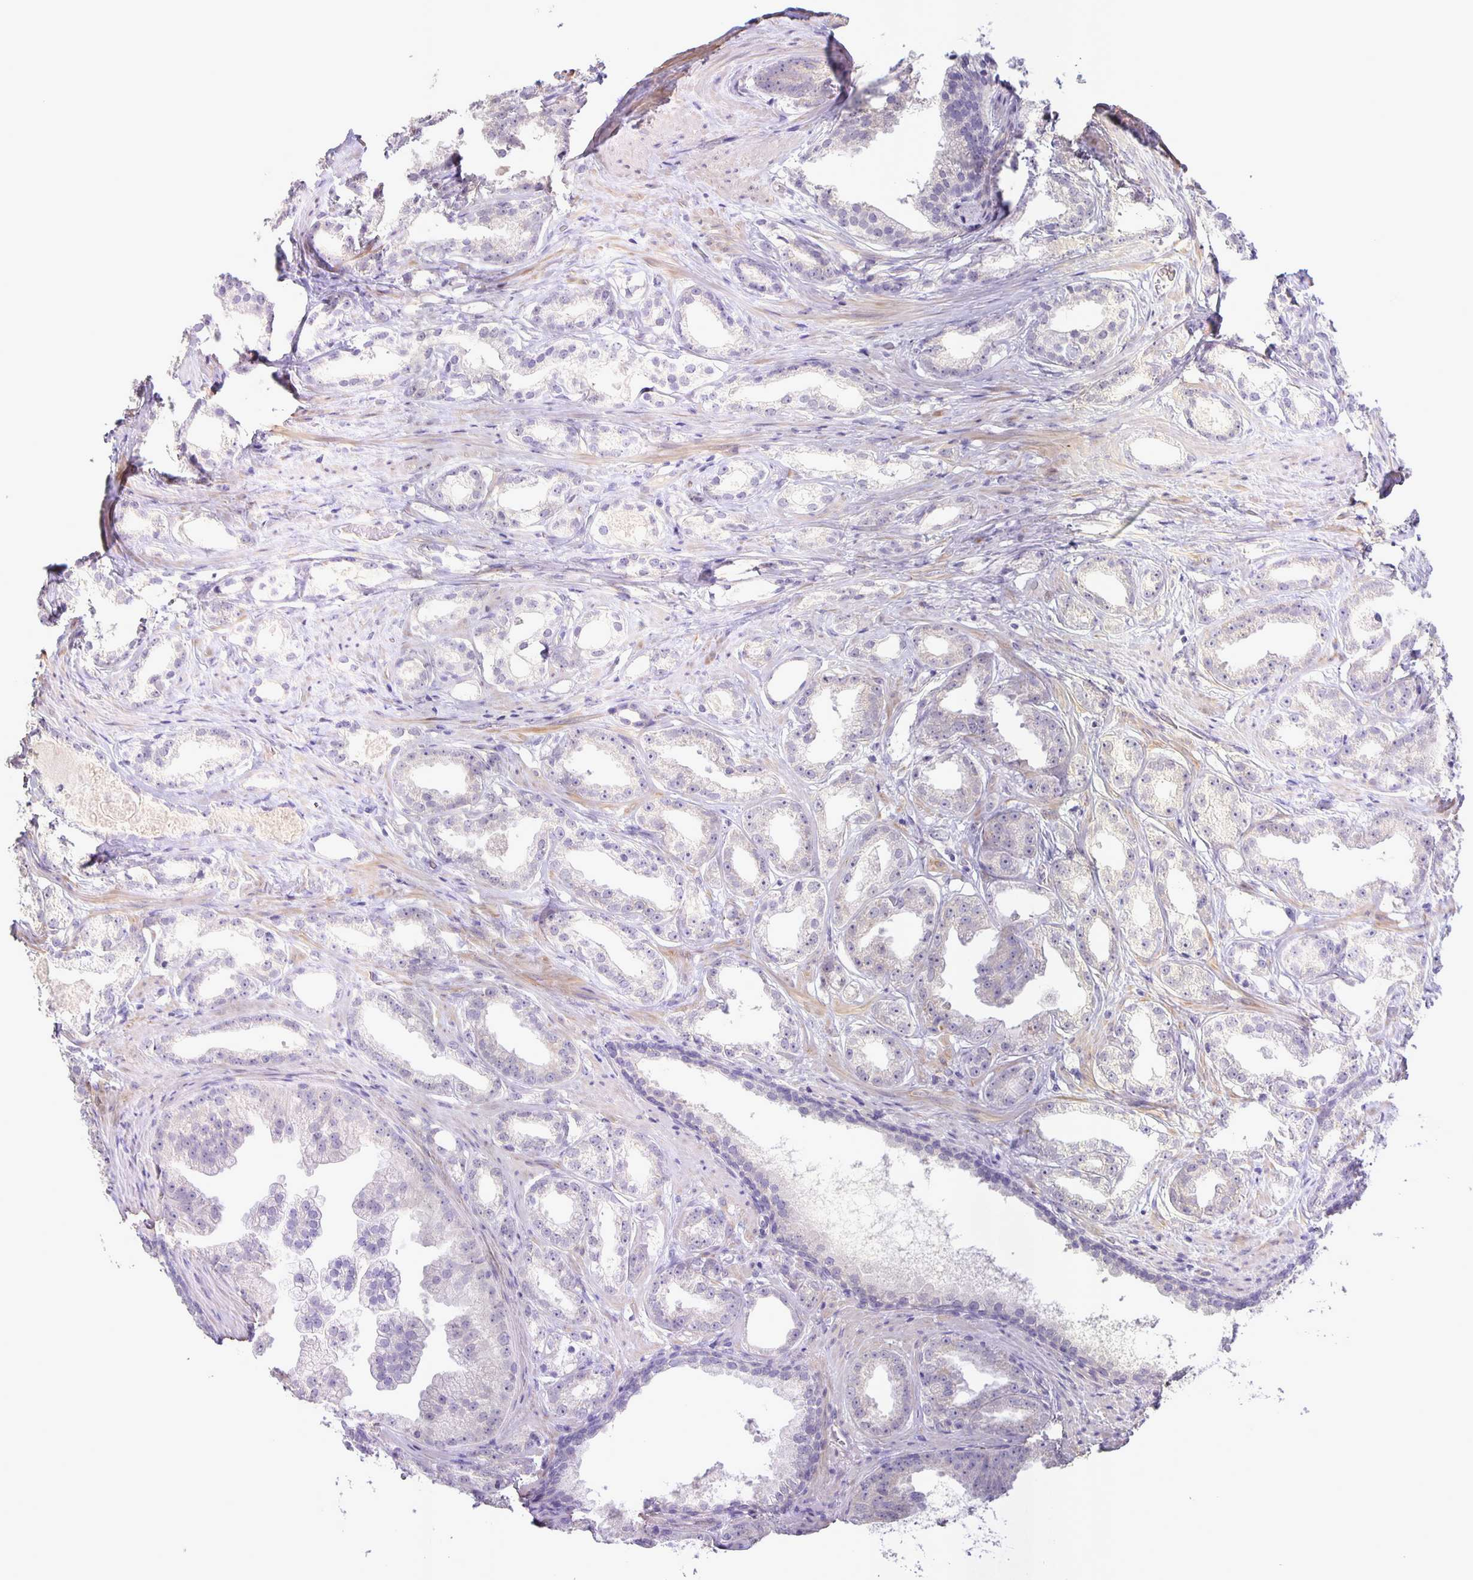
{"staining": {"intensity": "negative", "quantity": "none", "location": "none"}, "tissue": "prostate cancer", "cell_type": "Tumor cells", "image_type": "cancer", "snomed": [{"axis": "morphology", "description": "Adenocarcinoma, Low grade"}, {"axis": "topography", "description": "Prostate"}], "caption": "DAB immunohistochemical staining of prostate cancer (adenocarcinoma (low-grade)) exhibits no significant expression in tumor cells.", "gene": "SRCIN1", "patient": {"sex": "male", "age": 65}}